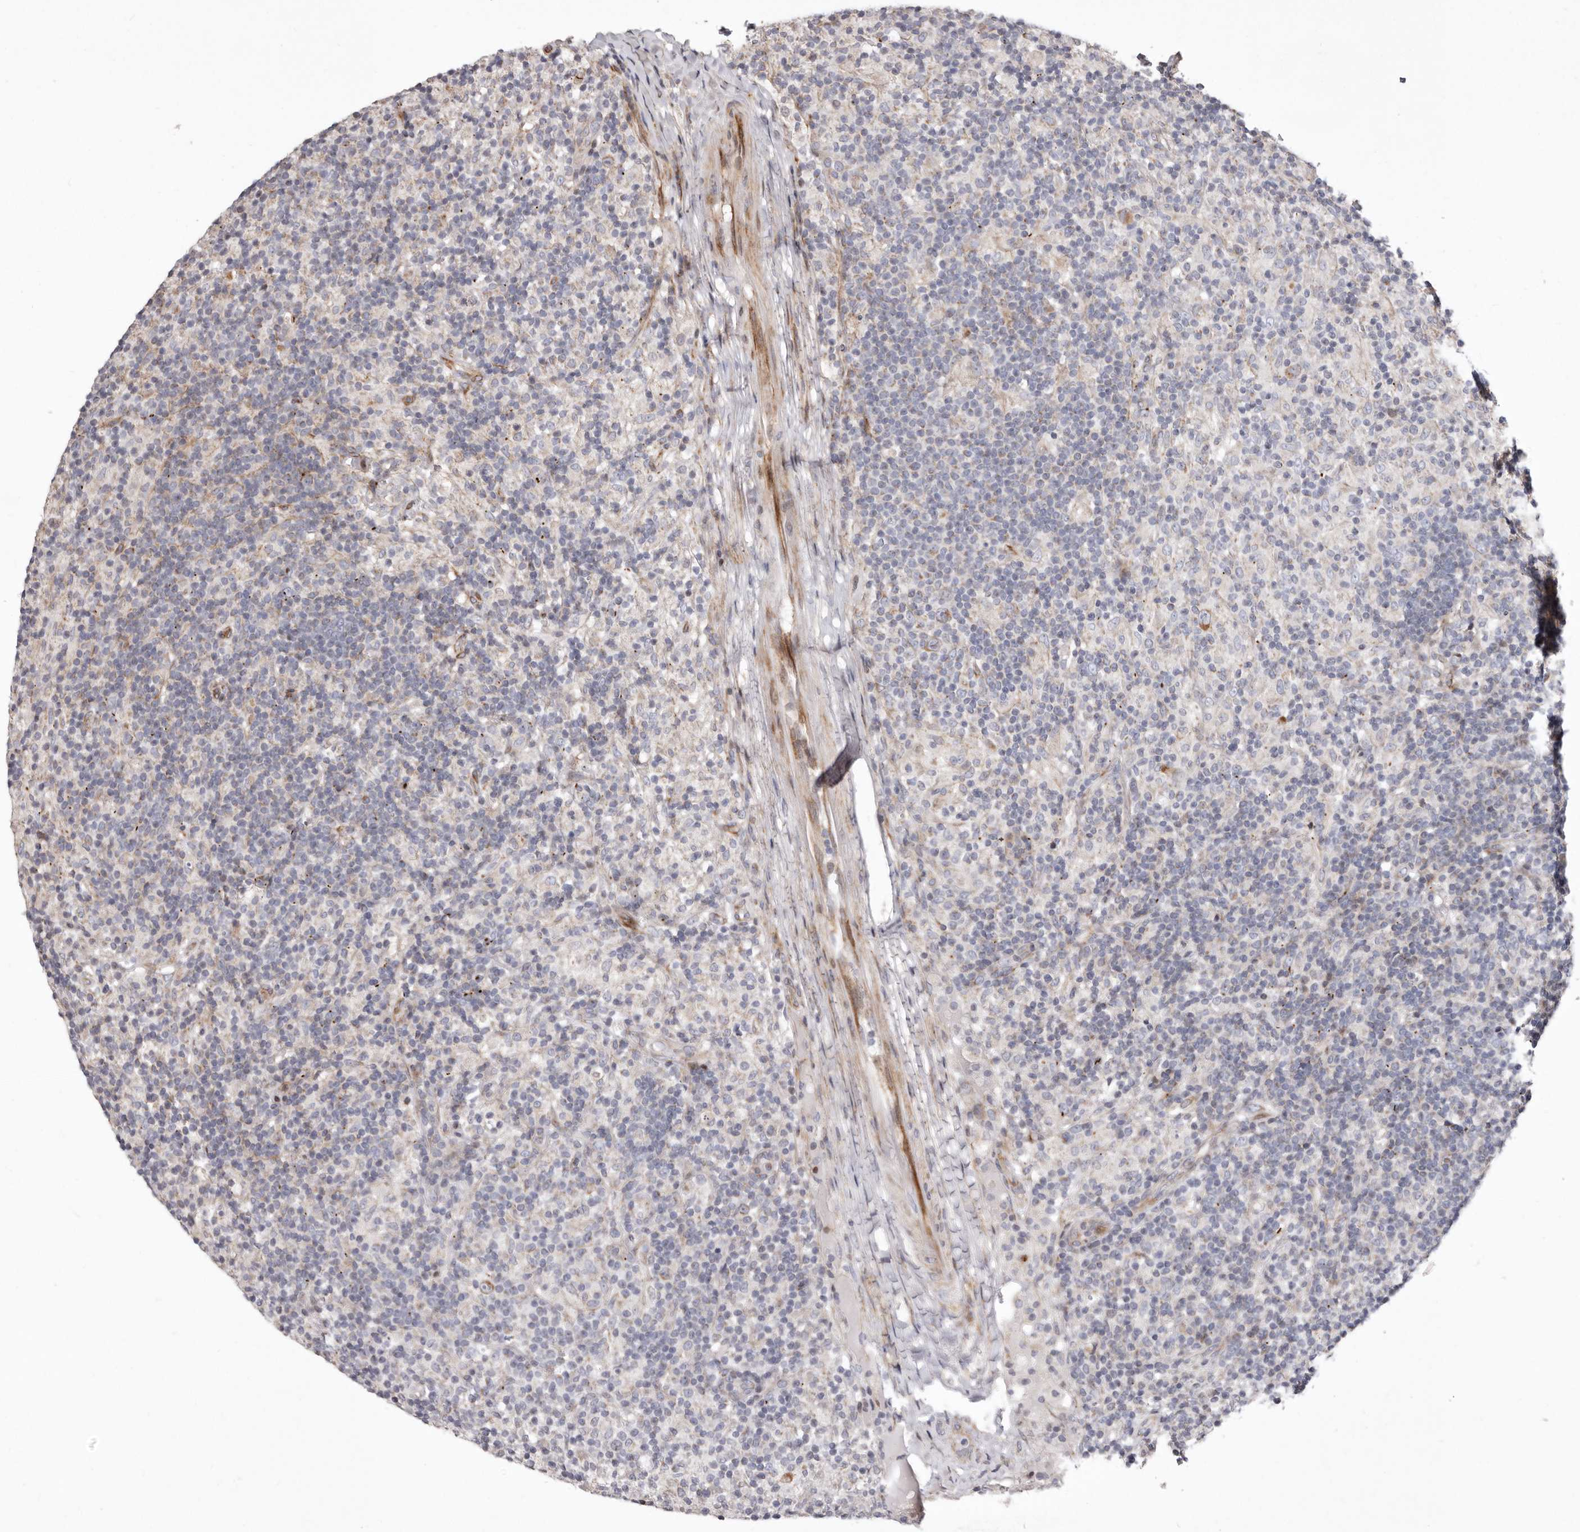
{"staining": {"intensity": "moderate", "quantity": "25%-75%", "location": "cytoplasmic/membranous"}, "tissue": "lymphoma", "cell_type": "Tumor cells", "image_type": "cancer", "snomed": [{"axis": "morphology", "description": "Hodgkin's disease, NOS"}, {"axis": "topography", "description": "Lymph node"}], "caption": "The immunohistochemical stain labels moderate cytoplasmic/membranous staining in tumor cells of lymphoma tissue.", "gene": "TIMM17B", "patient": {"sex": "male", "age": 70}}